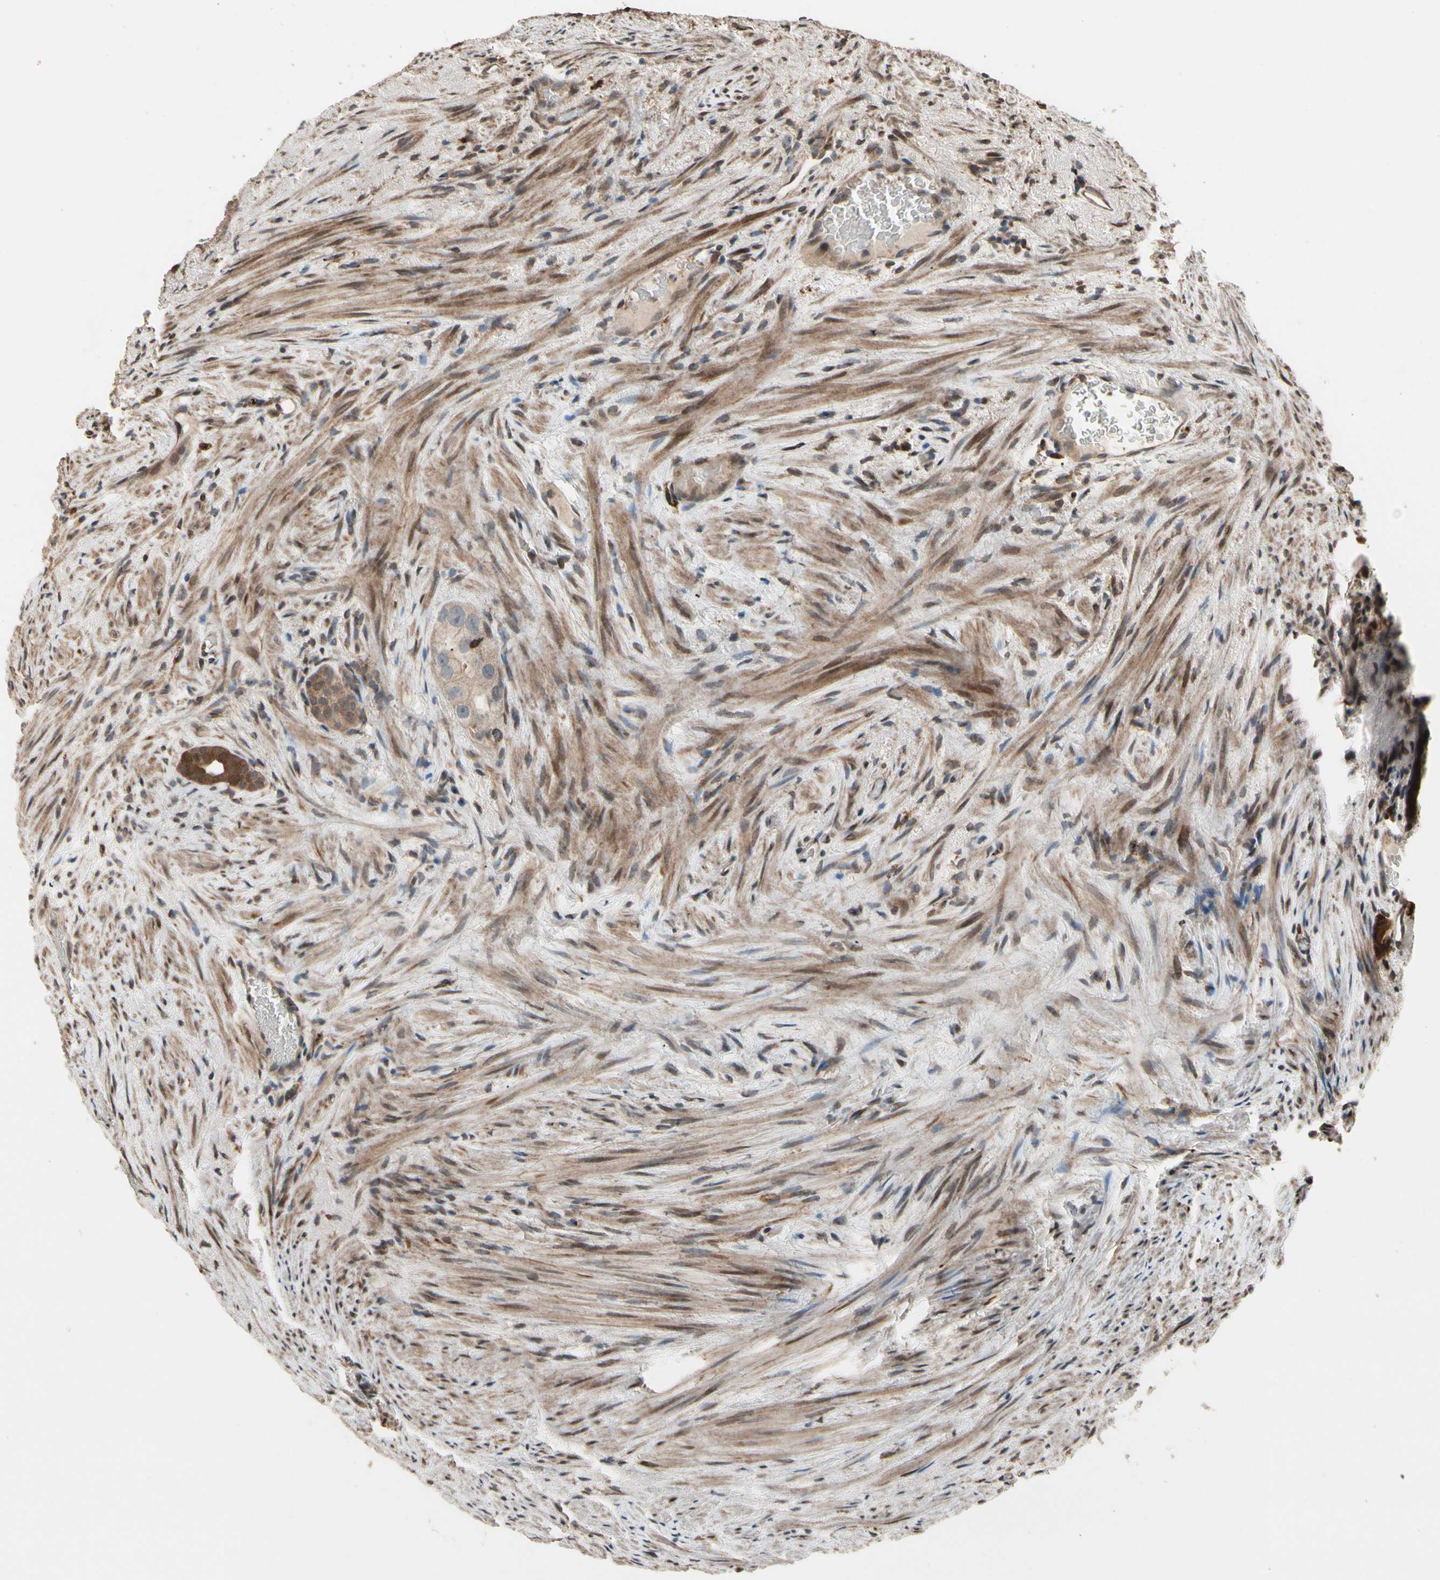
{"staining": {"intensity": "moderate", "quantity": "25%-75%", "location": "cytoplasmic/membranous,nuclear"}, "tissue": "prostate cancer", "cell_type": "Tumor cells", "image_type": "cancer", "snomed": [{"axis": "morphology", "description": "Adenocarcinoma, High grade"}, {"axis": "topography", "description": "Prostate"}], "caption": "Human prostate cancer stained for a protein (brown) demonstrates moderate cytoplasmic/membranous and nuclear positive expression in about 25%-75% of tumor cells.", "gene": "CSF1R", "patient": {"sex": "male", "age": 66}}